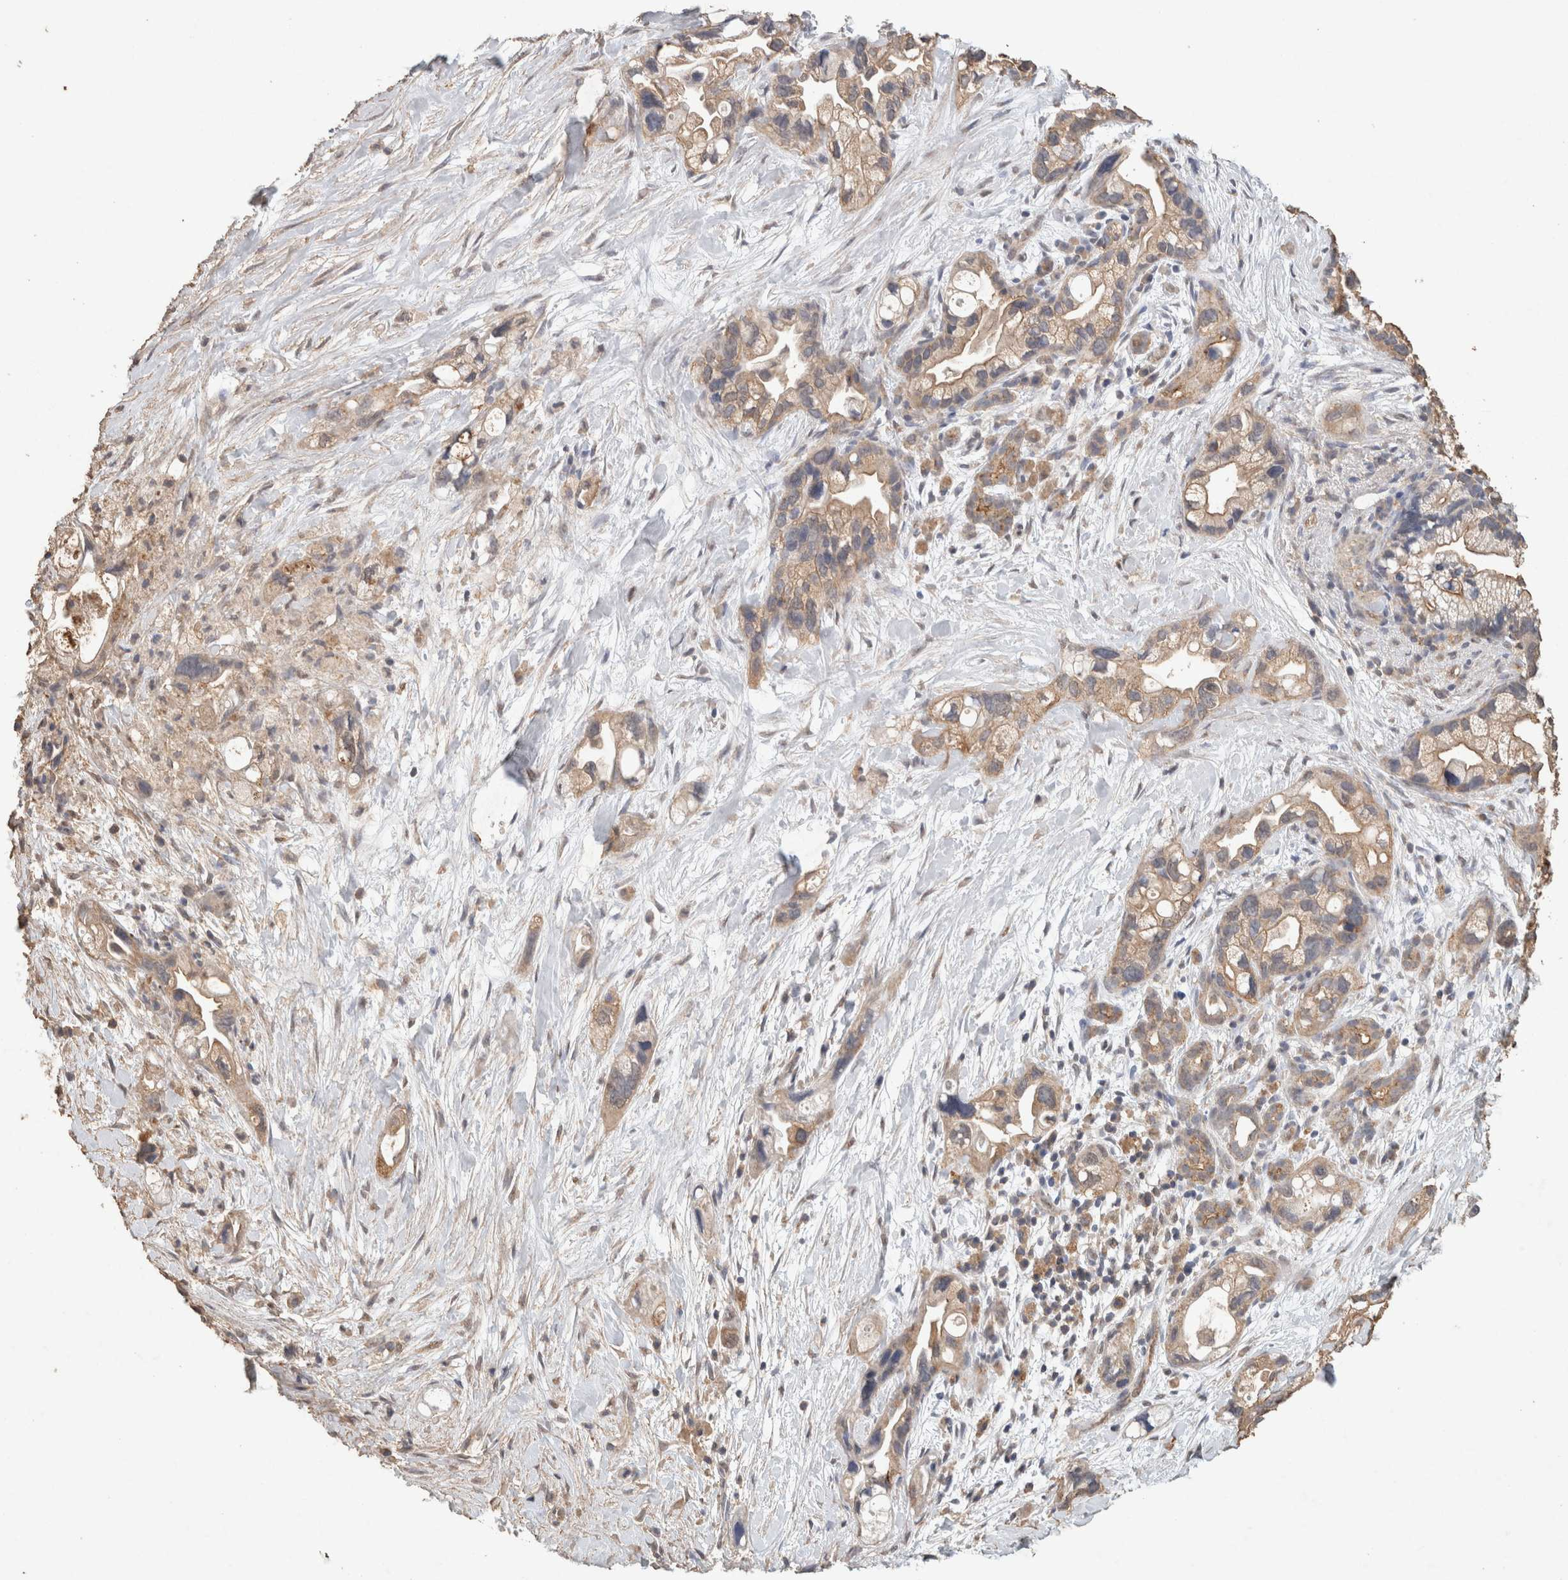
{"staining": {"intensity": "weak", "quantity": ">75%", "location": "cytoplasmic/membranous"}, "tissue": "pancreatic cancer", "cell_type": "Tumor cells", "image_type": "cancer", "snomed": [{"axis": "morphology", "description": "Adenocarcinoma, NOS"}, {"axis": "topography", "description": "Pancreas"}], "caption": "Brown immunohistochemical staining in human pancreatic adenocarcinoma displays weak cytoplasmic/membranous staining in about >75% of tumor cells.", "gene": "CX3CL1", "patient": {"sex": "female", "age": 77}}